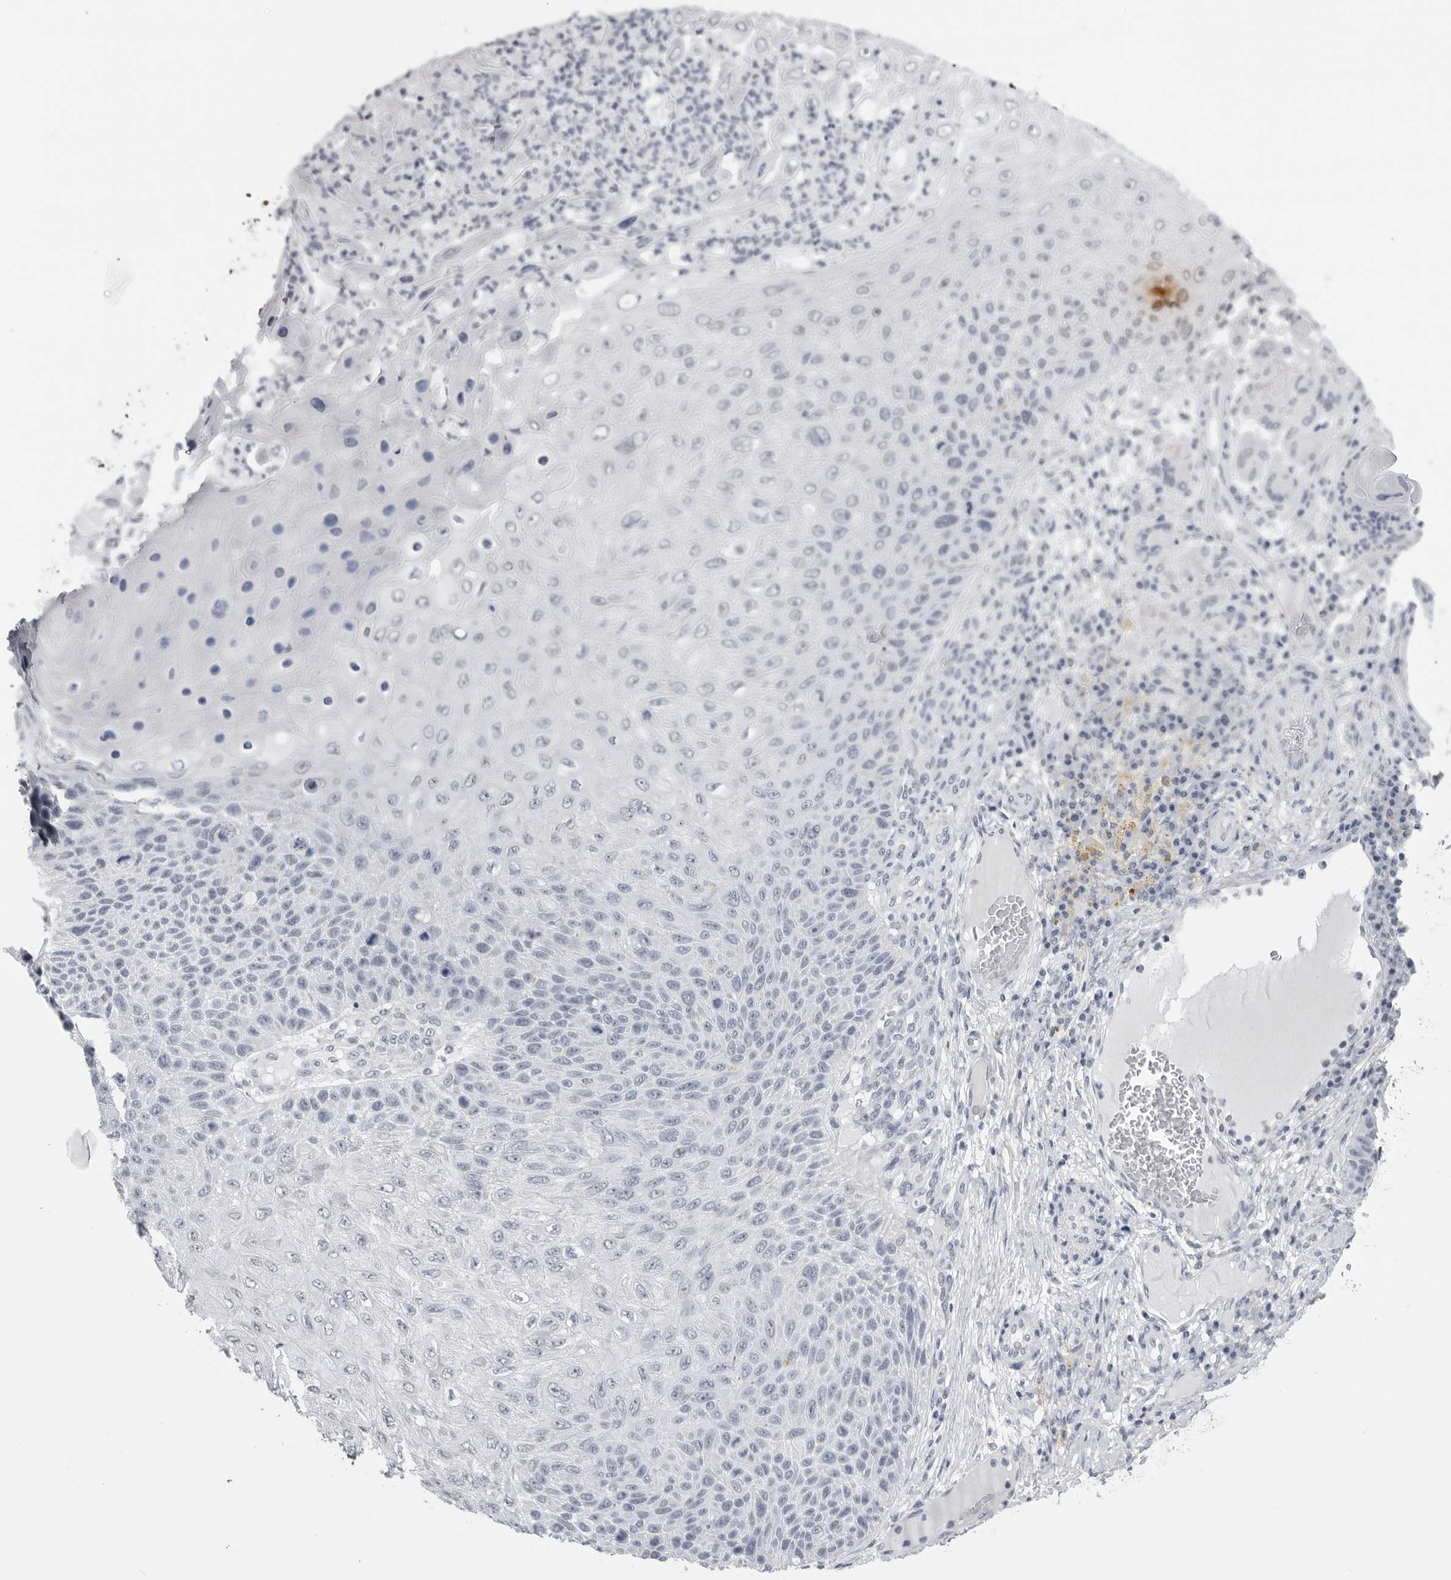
{"staining": {"intensity": "negative", "quantity": "none", "location": "none"}, "tissue": "skin cancer", "cell_type": "Tumor cells", "image_type": "cancer", "snomed": [{"axis": "morphology", "description": "Squamous cell carcinoma, NOS"}, {"axis": "topography", "description": "Skin"}], "caption": "Protein analysis of skin cancer reveals no significant staining in tumor cells. (Brightfield microscopy of DAB (3,3'-diaminobenzidine) immunohistochemistry (IHC) at high magnification).", "gene": "SERPINF2", "patient": {"sex": "female", "age": 88}}